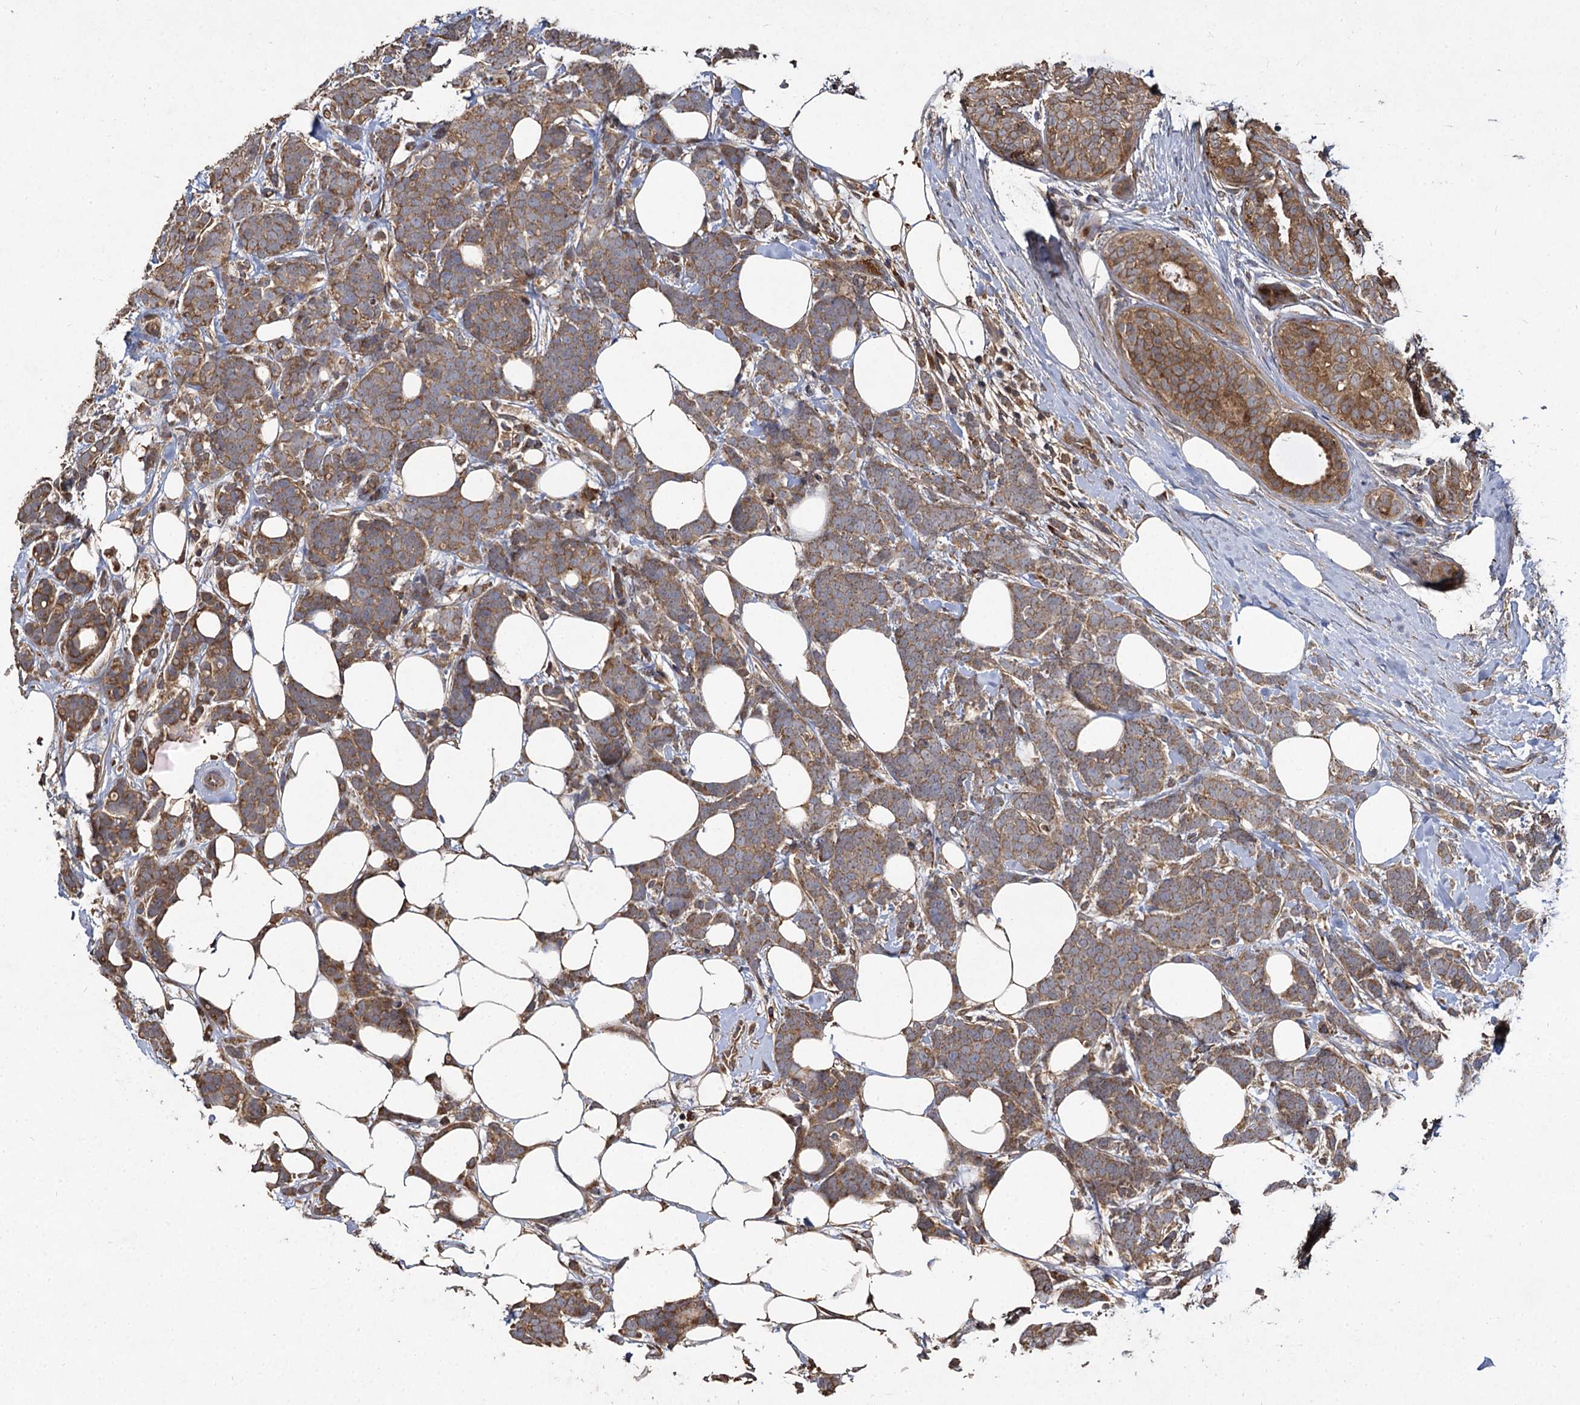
{"staining": {"intensity": "moderate", "quantity": ">75%", "location": "cytoplasmic/membranous"}, "tissue": "breast cancer", "cell_type": "Tumor cells", "image_type": "cancer", "snomed": [{"axis": "morphology", "description": "Lobular carcinoma"}, {"axis": "topography", "description": "Breast"}], "caption": "Immunohistochemistry (IHC) staining of breast cancer (lobular carcinoma), which exhibits medium levels of moderate cytoplasmic/membranous positivity in approximately >75% of tumor cells indicating moderate cytoplasmic/membranous protein staining. The staining was performed using DAB (brown) for protein detection and nuclei were counterstained in hematoxylin (blue).", "gene": "GCLC", "patient": {"sex": "female", "age": 58}}